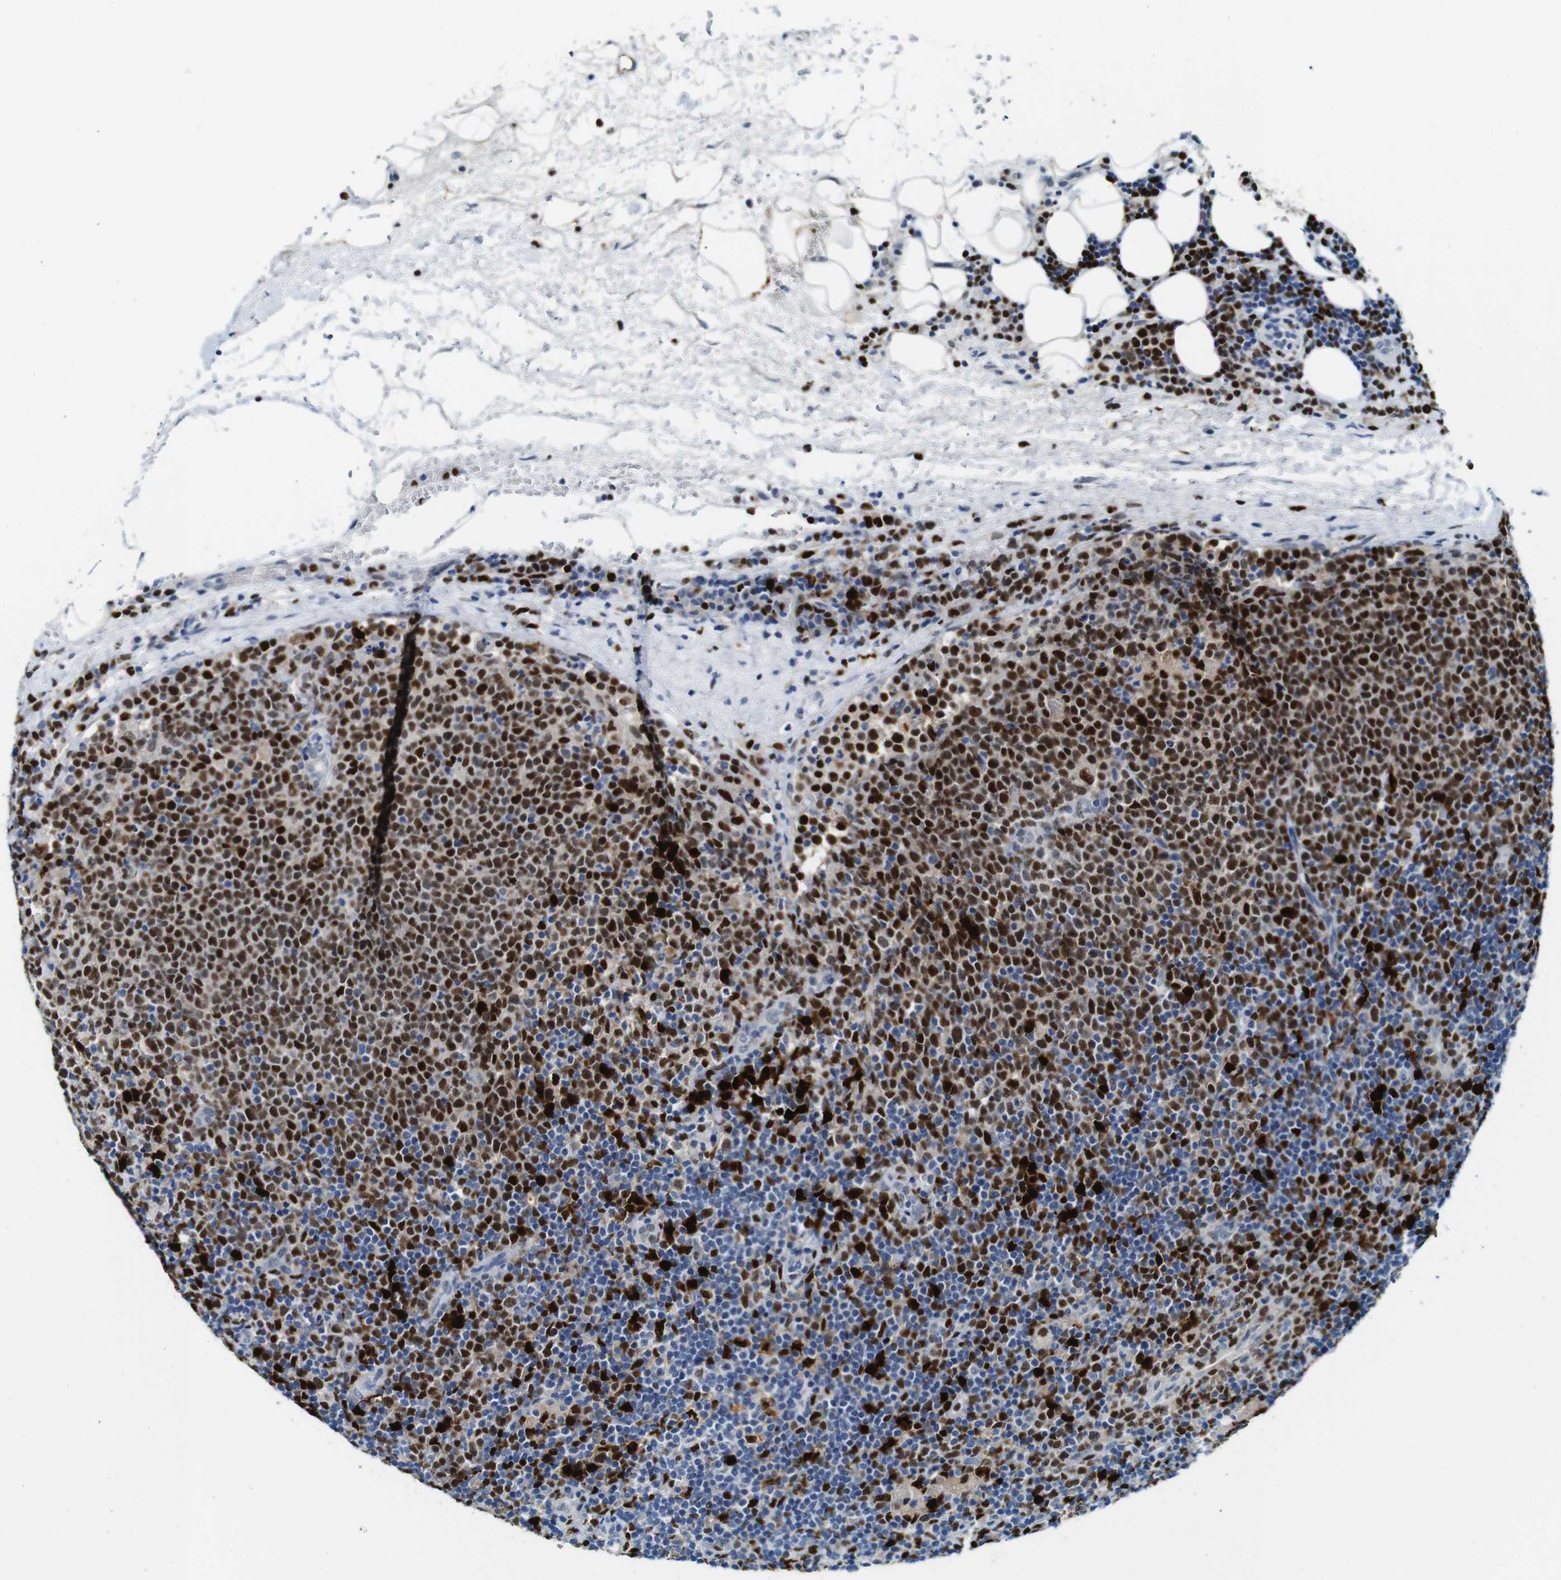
{"staining": {"intensity": "strong", "quantity": "25%-75%", "location": "nuclear"}, "tissue": "lymphoma", "cell_type": "Tumor cells", "image_type": "cancer", "snomed": [{"axis": "morphology", "description": "Malignant lymphoma, non-Hodgkin's type, High grade"}, {"axis": "topography", "description": "Lymph node"}], "caption": "Protein expression analysis of malignant lymphoma, non-Hodgkin's type (high-grade) exhibits strong nuclear expression in approximately 25%-75% of tumor cells.", "gene": "IRF8", "patient": {"sex": "male", "age": 61}}